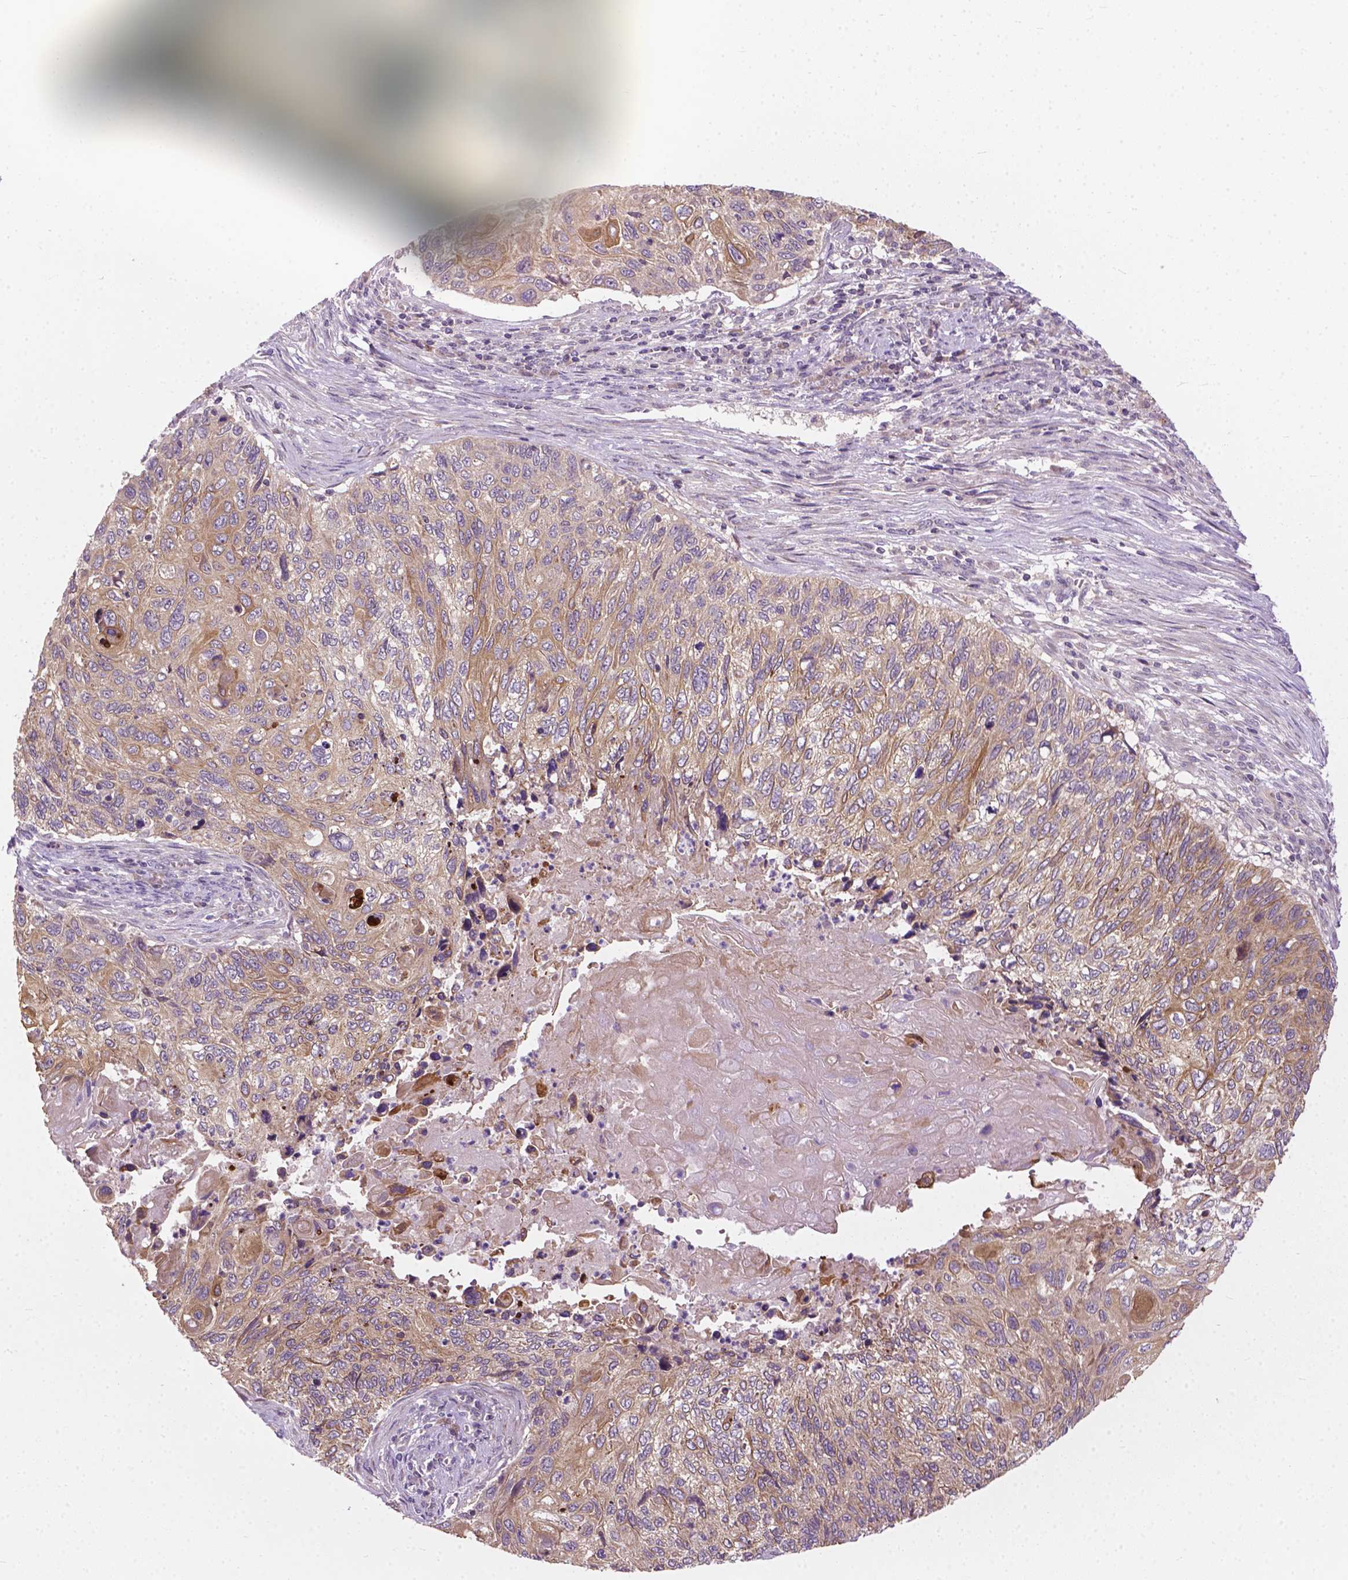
{"staining": {"intensity": "weak", "quantity": "25%-75%", "location": "cytoplasmic/membranous"}, "tissue": "cervical cancer", "cell_type": "Tumor cells", "image_type": "cancer", "snomed": [{"axis": "morphology", "description": "Squamous cell carcinoma, NOS"}, {"axis": "topography", "description": "Cervix"}], "caption": "Immunohistochemistry (DAB (3,3'-diaminobenzidine)) staining of human cervical squamous cell carcinoma displays weak cytoplasmic/membranous protein positivity in approximately 25%-75% of tumor cells.", "gene": "MZT1", "patient": {"sex": "female", "age": 70}}